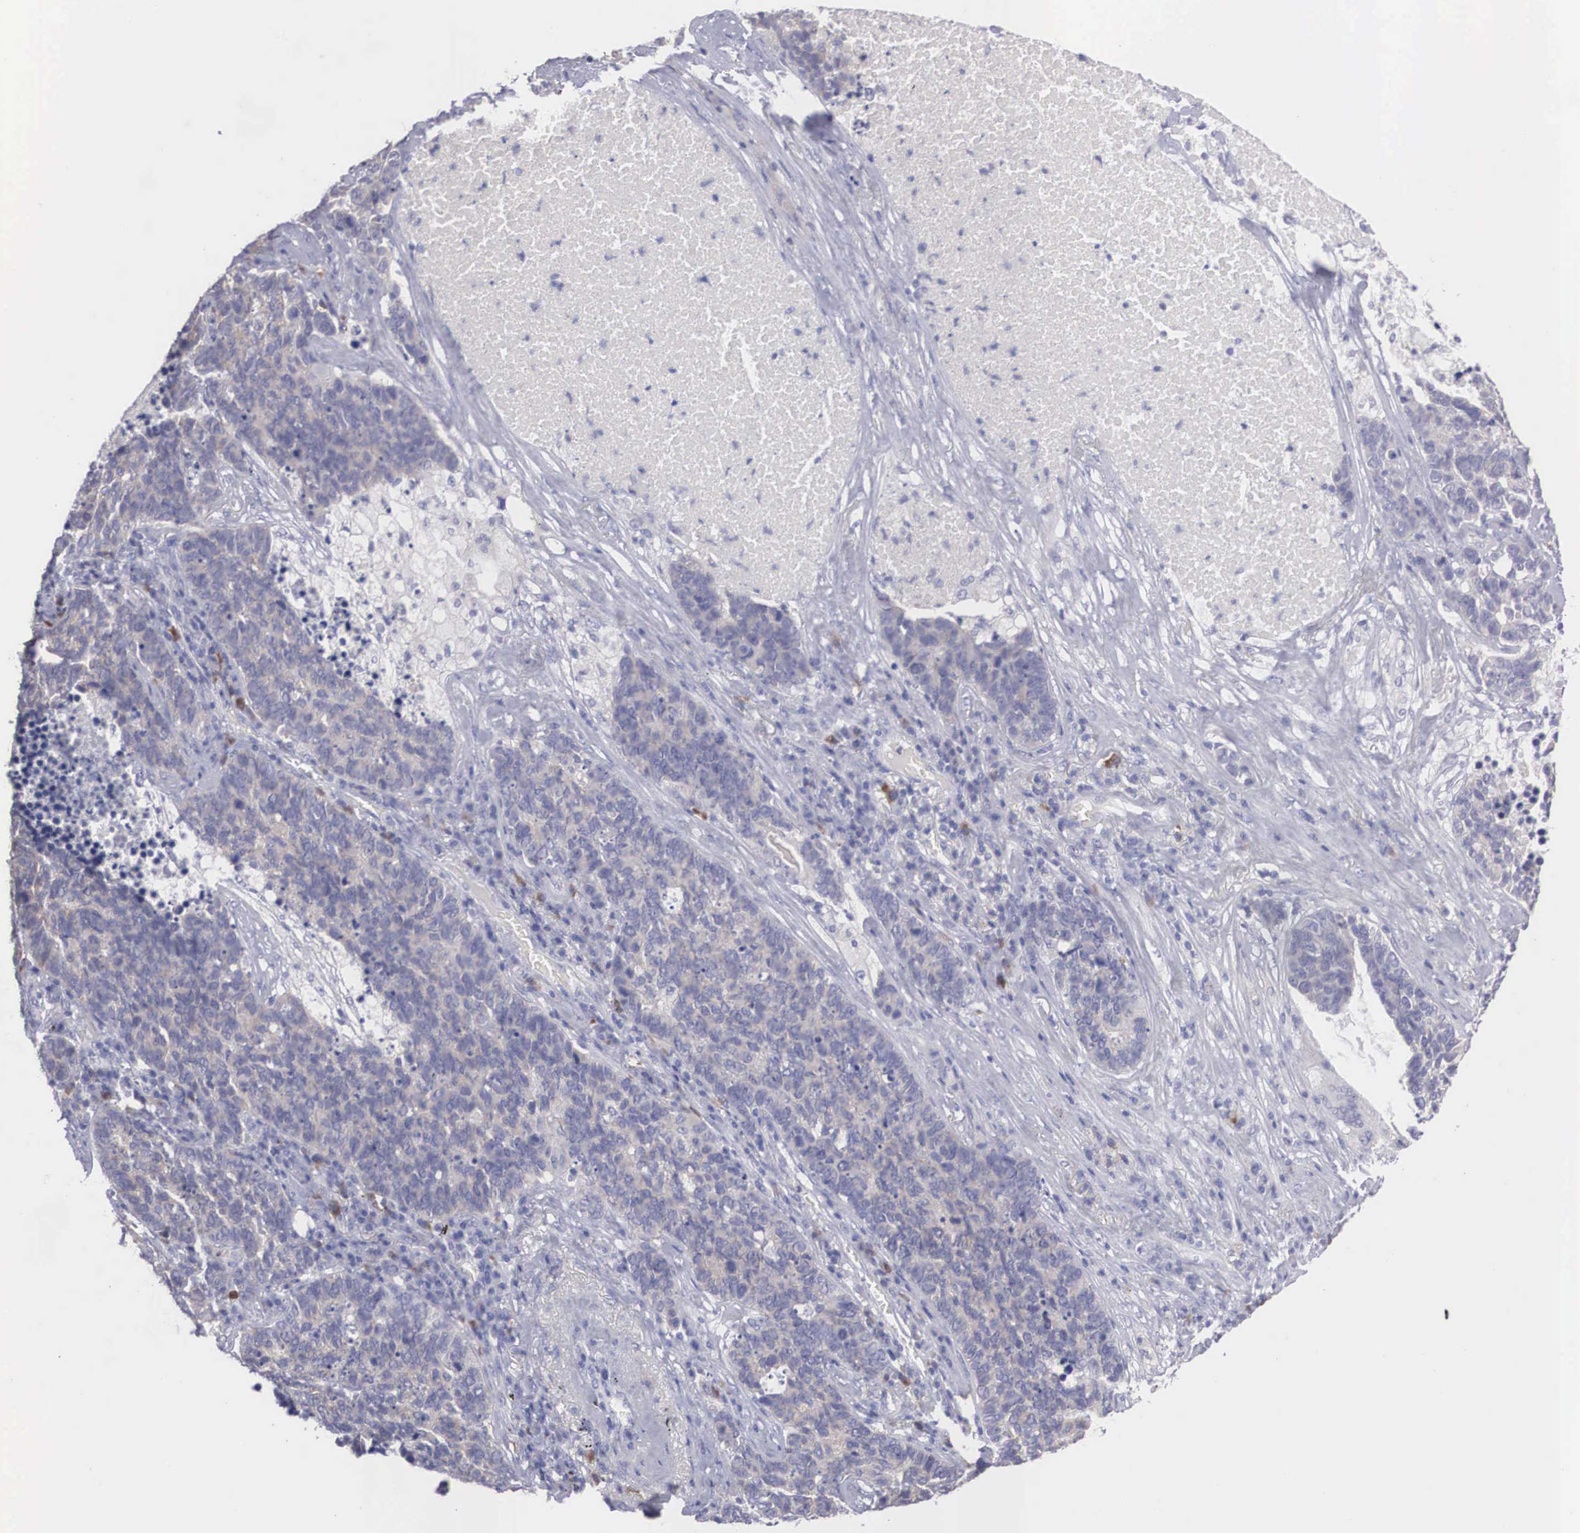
{"staining": {"intensity": "negative", "quantity": "none", "location": "none"}, "tissue": "lung cancer", "cell_type": "Tumor cells", "image_type": "cancer", "snomed": [{"axis": "morphology", "description": "Neoplasm, malignant, NOS"}, {"axis": "topography", "description": "Lung"}], "caption": "Immunohistochemistry (IHC) micrograph of human lung cancer stained for a protein (brown), which exhibits no expression in tumor cells.", "gene": "REPS2", "patient": {"sex": "female", "age": 75}}